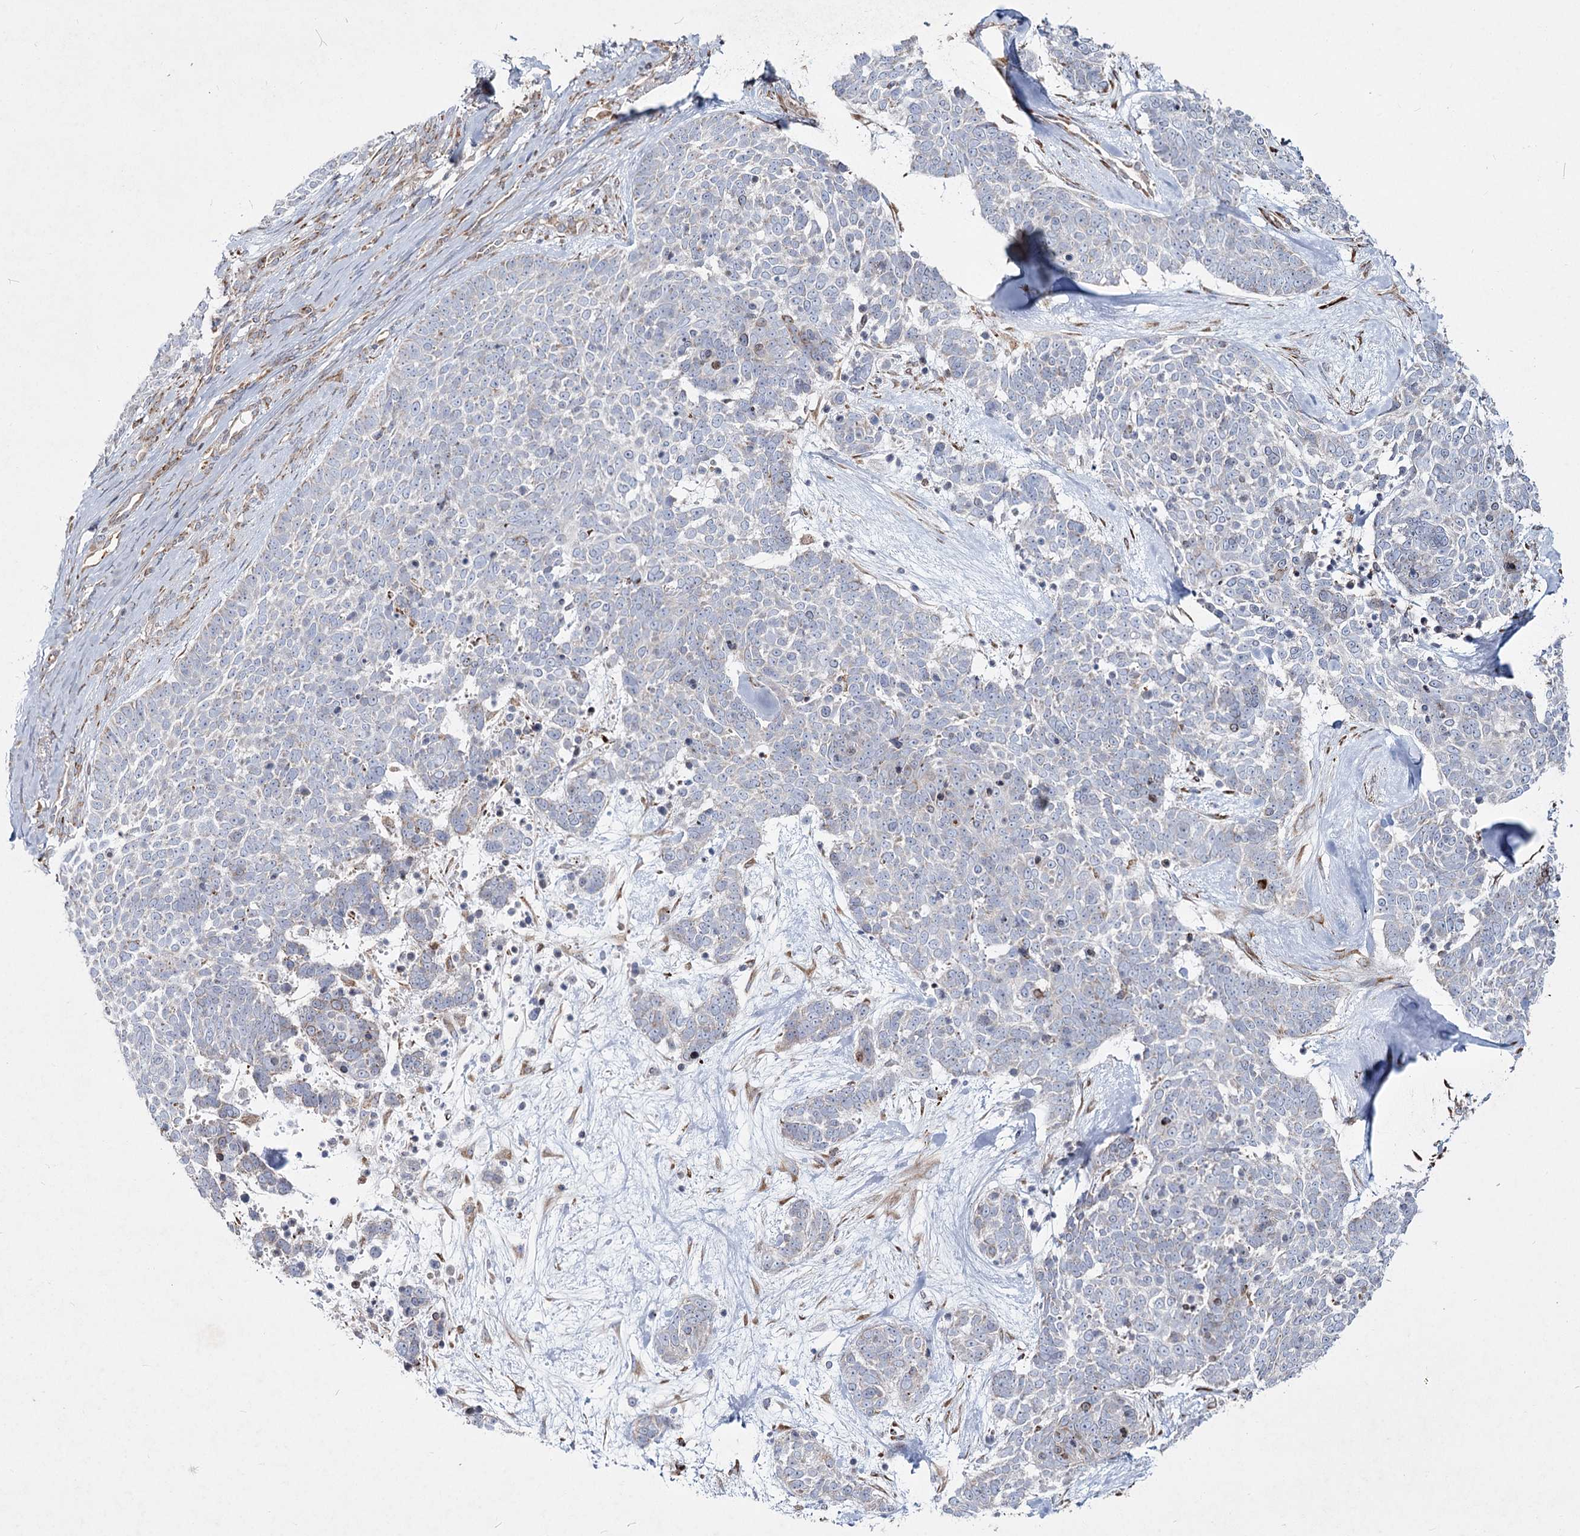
{"staining": {"intensity": "negative", "quantity": "none", "location": "none"}, "tissue": "skin cancer", "cell_type": "Tumor cells", "image_type": "cancer", "snomed": [{"axis": "morphology", "description": "Basal cell carcinoma"}, {"axis": "topography", "description": "Skin"}], "caption": "This image is of basal cell carcinoma (skin) stained with immunohistochemistry (IHC) to label a protein in brown with the nuclei are counter-stained blue. There is no positivity in tumor cells.", "gene": "NHLRC2", "patient": {"sex": "female", "age": 81}}